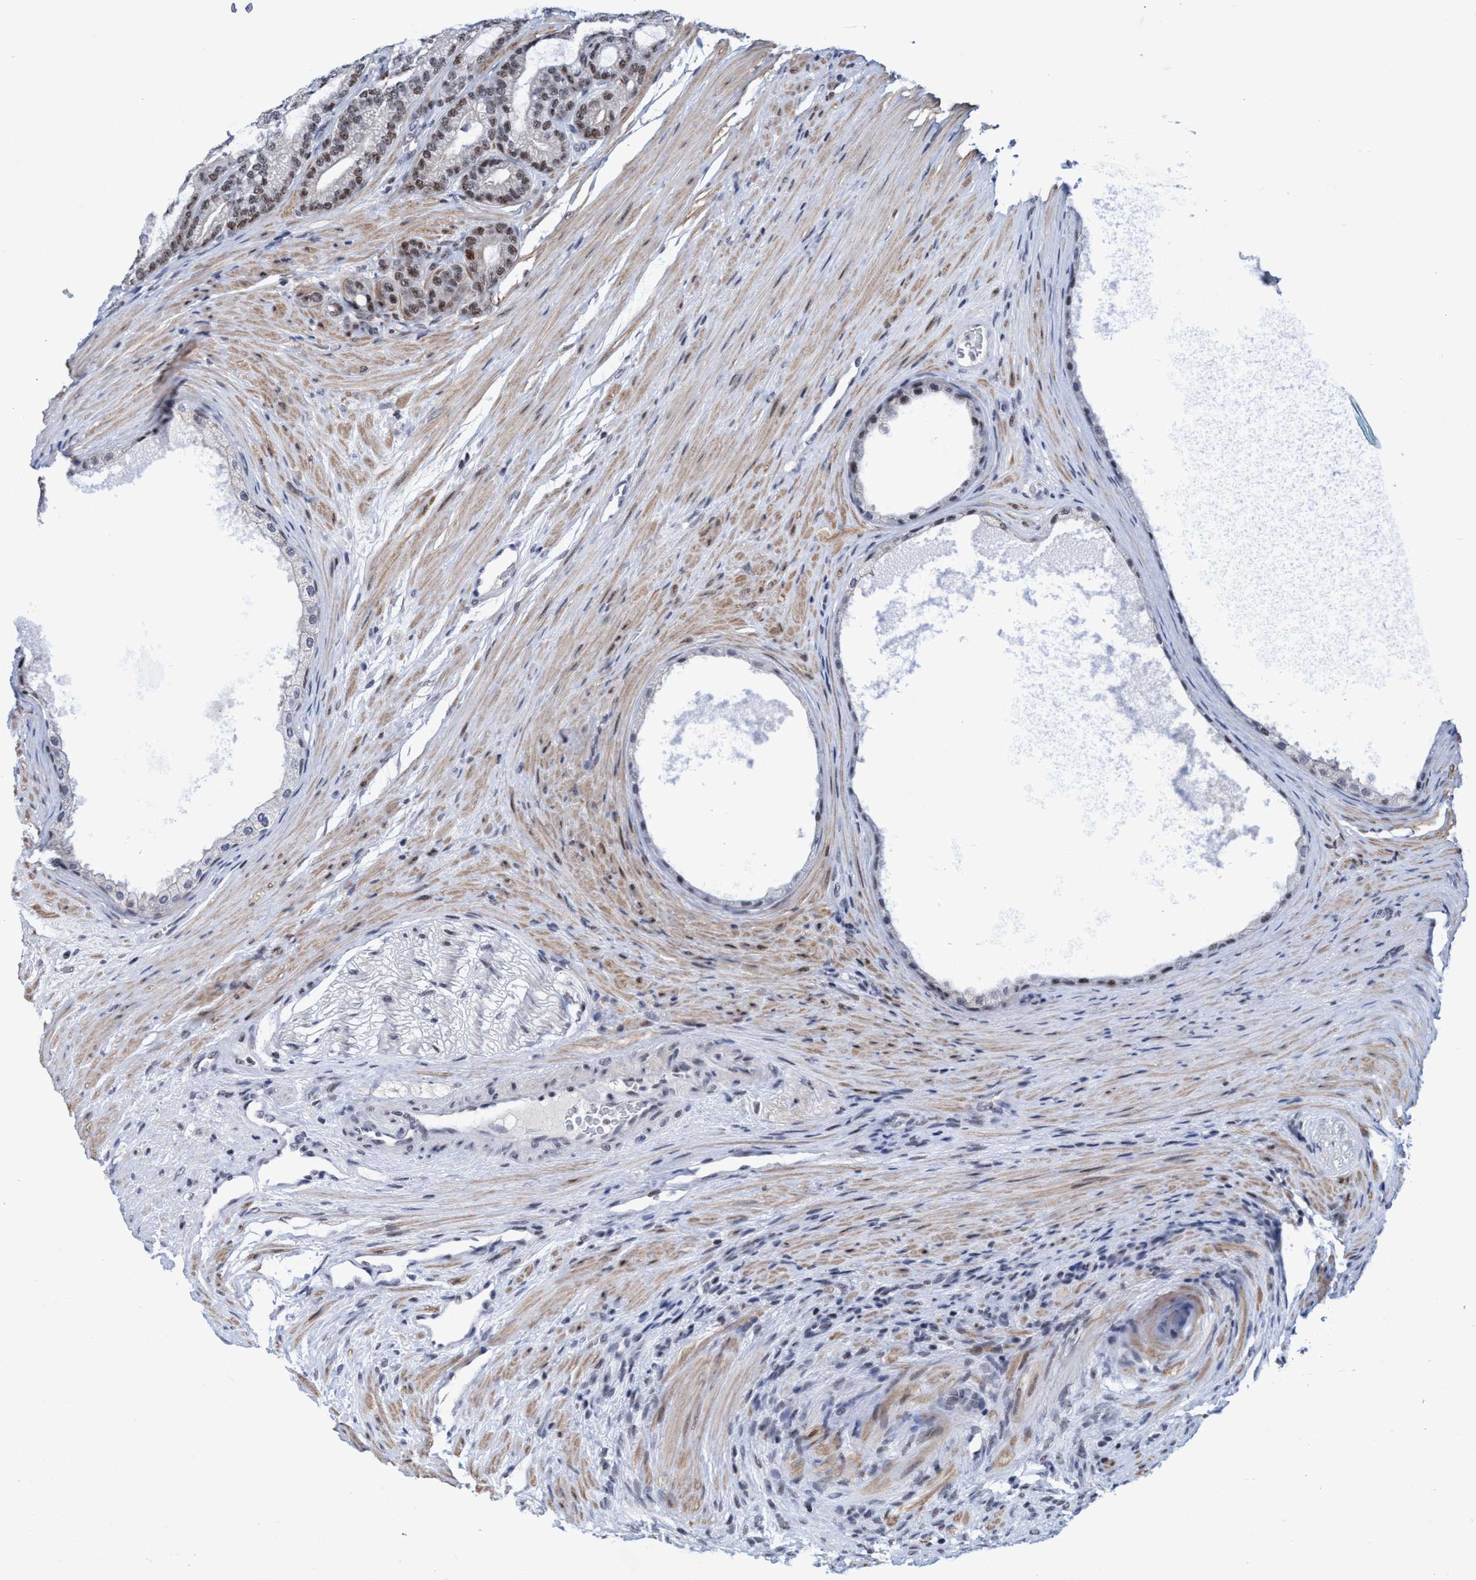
{"staining": {"intensity": "moderate", "quantity": ">75%", "location": "nuclear"}, "tissue": "prostate cancer", "cell_type": "Tumor cells", "image_type": "cancer", "snomed": [{"axis": "morphology", "description": "Adenocarcinoma, High grade"}, {"axis": "topography", "description": "Prostate"}], "caption": "IHC of human adenocarcinoma (high-grade) (prostate) exhibits medium levels of moderate nuclear positivity in about >75% of tumor cells.", "gene": "C9orf78", "patient": {"sex": "male", "age": 60}}